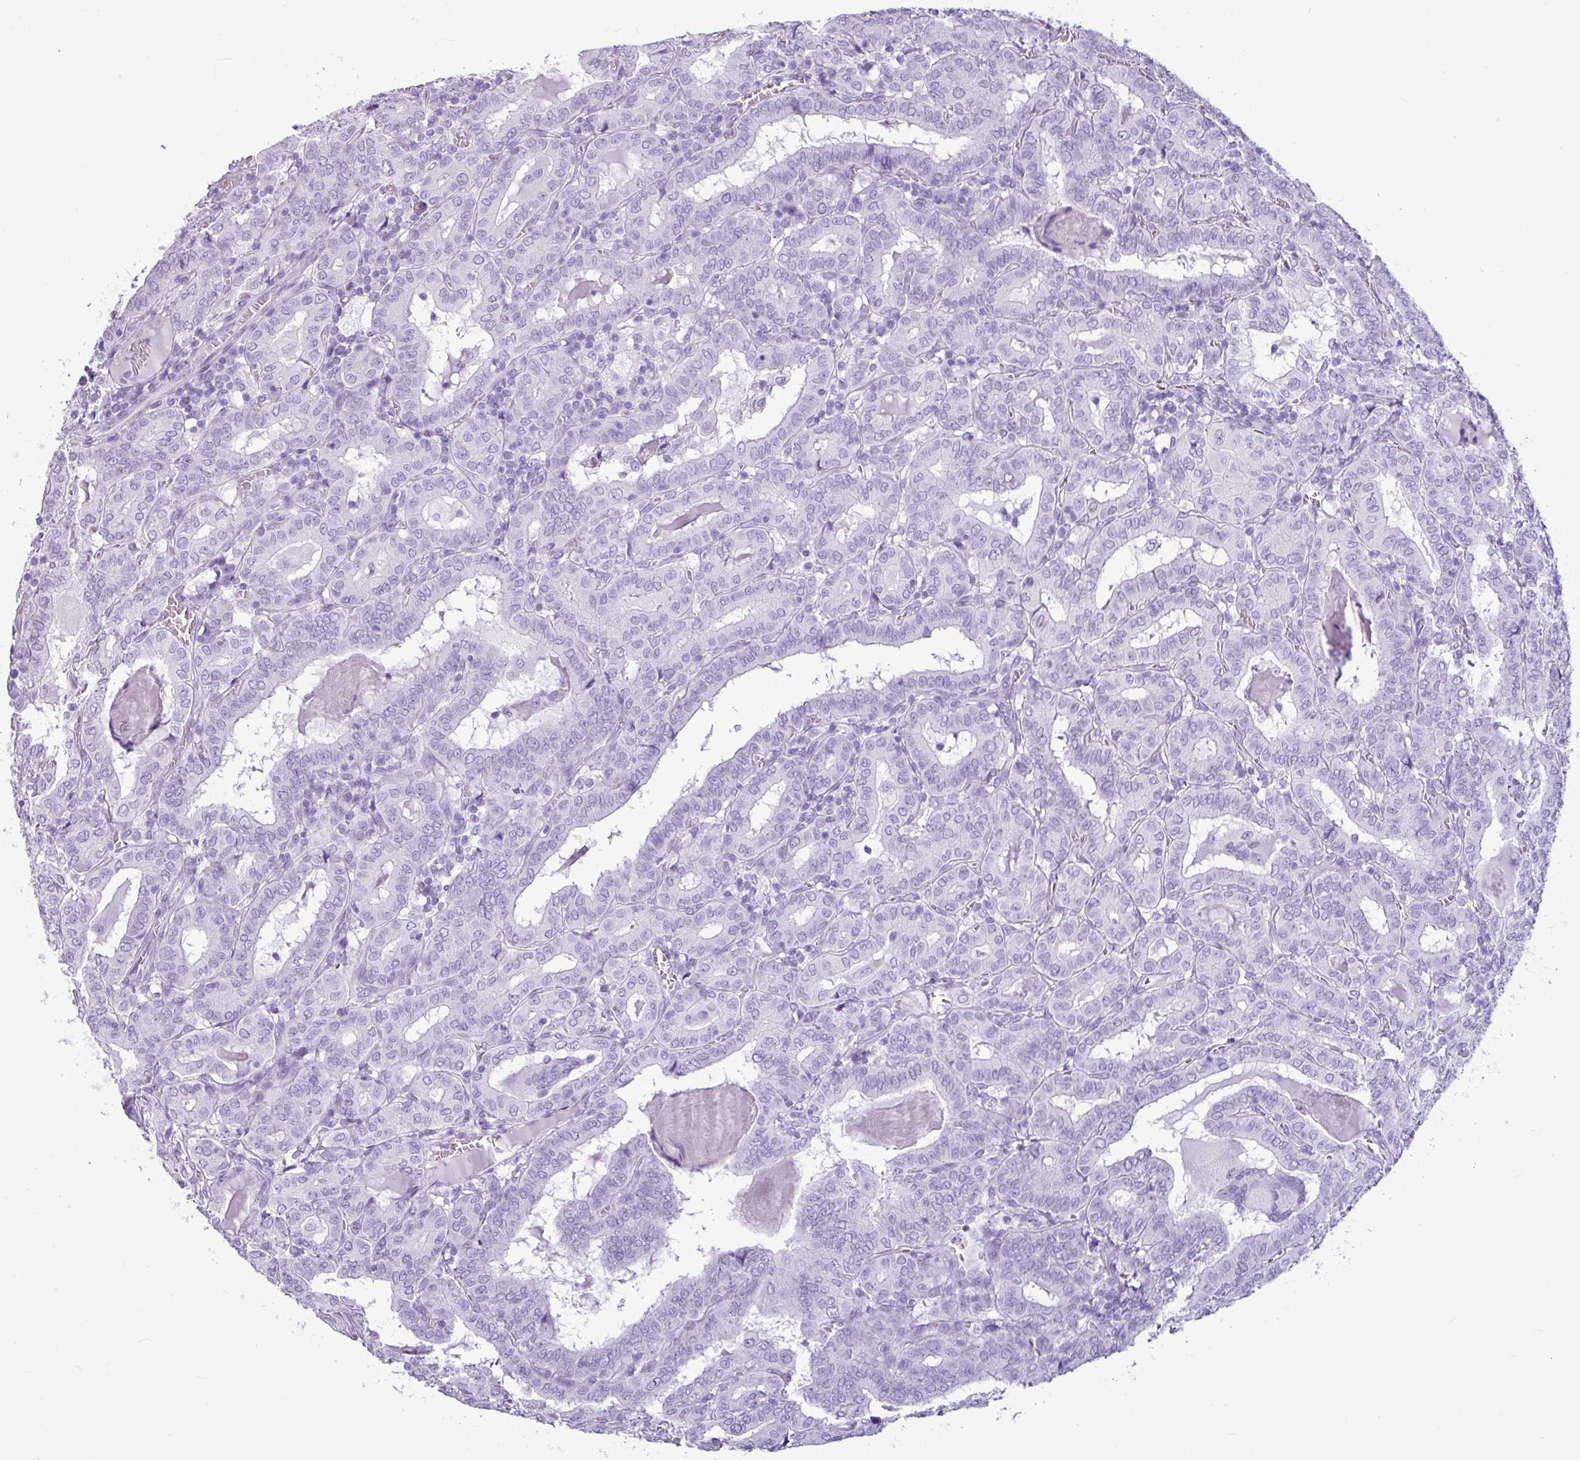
{"staining": {"intensity": "negative", "quantity": "none", "location": "none"}, "tissue": "thyroid cancer", "cell_type": "Tumor cells", "image_type": "cancer", "snomed": [{"axis": "morphology", "description": "Papillary adenocarcinoma, NOS"}, {"axis": "topography", "description": "Thyroid gland"}], "caption": "Tumor cells are negative for brown protein staining in papillary adenocarcinoma (thyroid).", "gene": "AMY1B", "patient": {"sex": "female", "age": 72}}